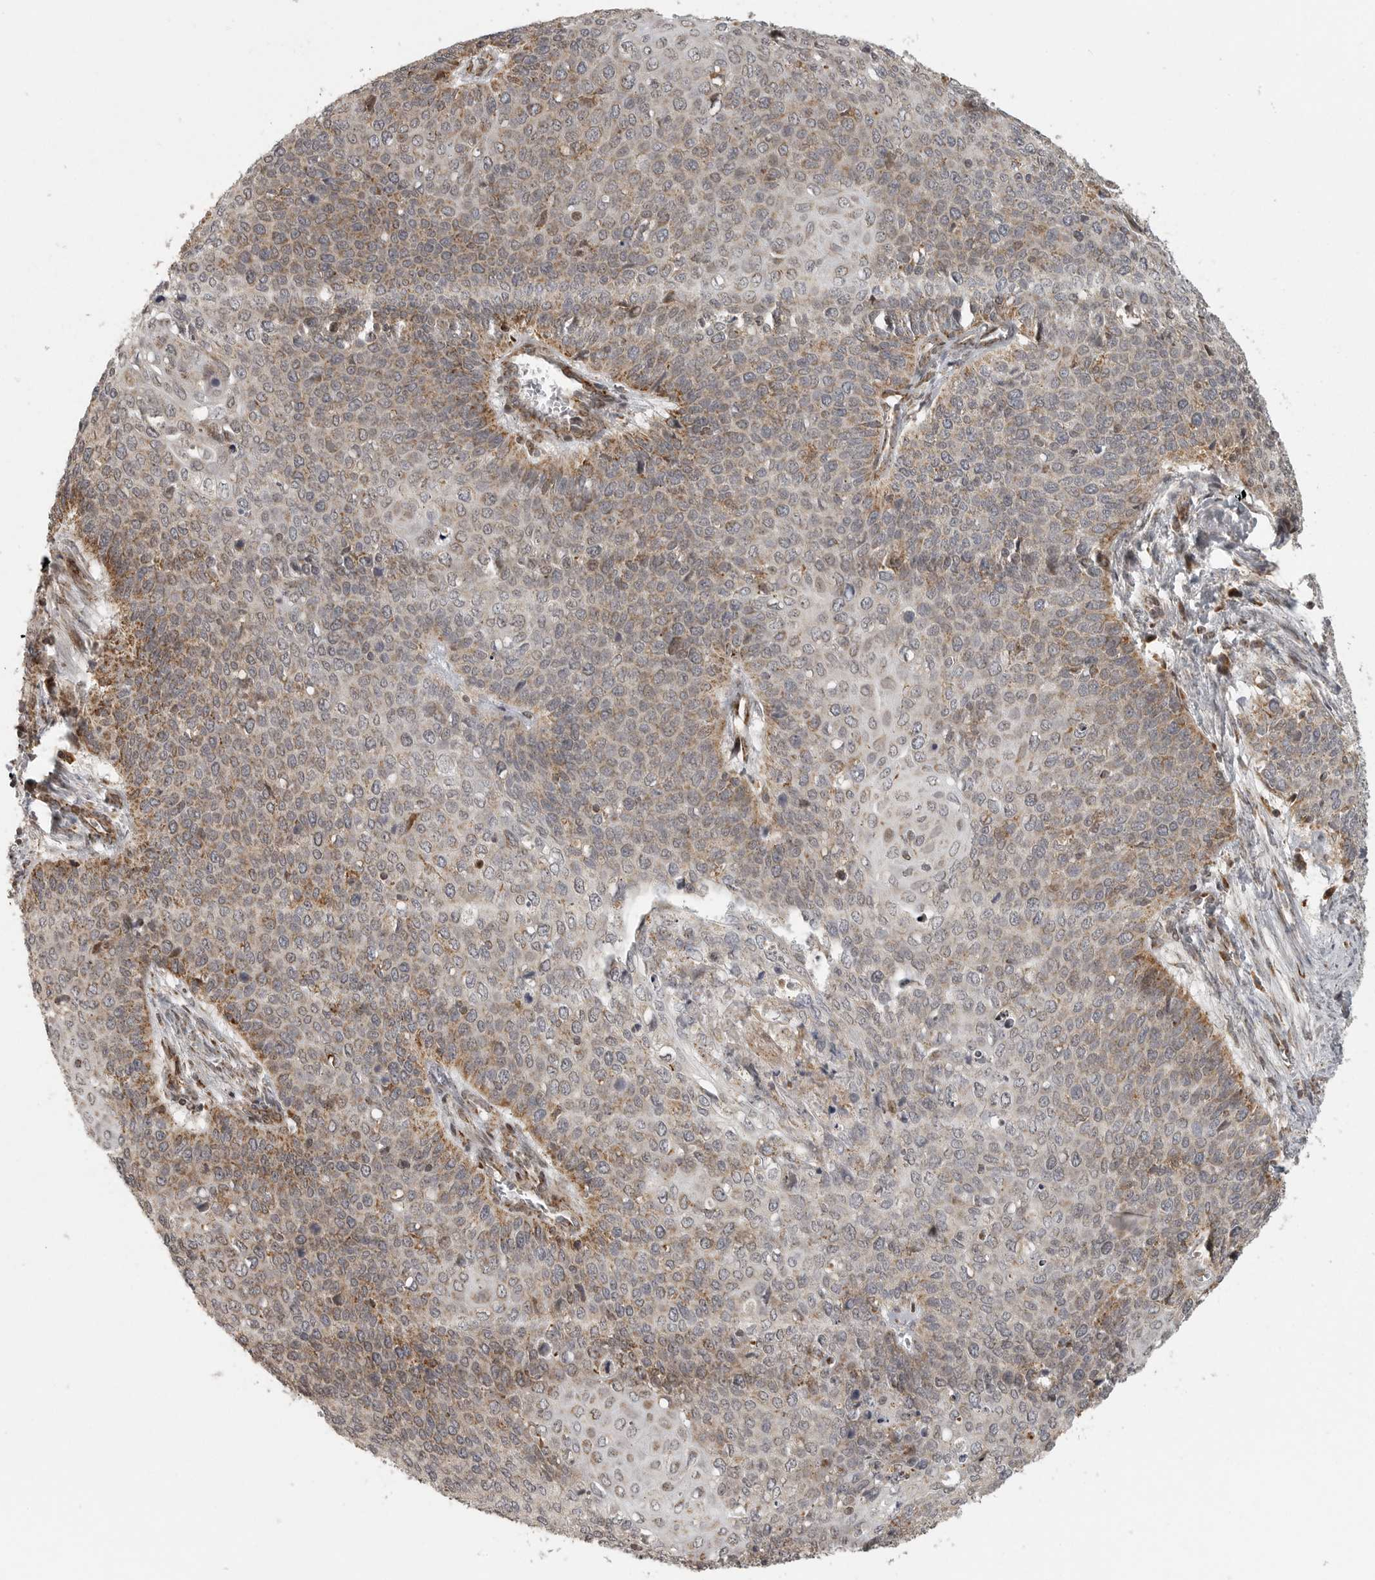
{"staining": {"intensity": "moderate", "quantity": ">75%", "location": "cytoplasmic/membranous"}, "tissue": "cervical cancer", "cell_type": "Tumor cells", "image_type": "cancer", "snomed": [{"axis": "morphology", "description": "Squamous cell carcinoma, NOS"}, {"axis": "topography", "description": "Cervix"}], "caption": "Immunohistochemistry staining of cervical cancer (squamous cell carcinoma), which reveals medium levels of moderate cytoplasmic/membranous expression in about >75% of tumor cells indicating moderate cytoplasmic/membranous protein positivity. The staining was performed using DAB (3,3'-diaminobenzidine) (brown) for protein detection and nuclei were counterstained in hematoxylin (blue).", "gene": "NARS2", "patient": {"sex": "female", "age": 39}}